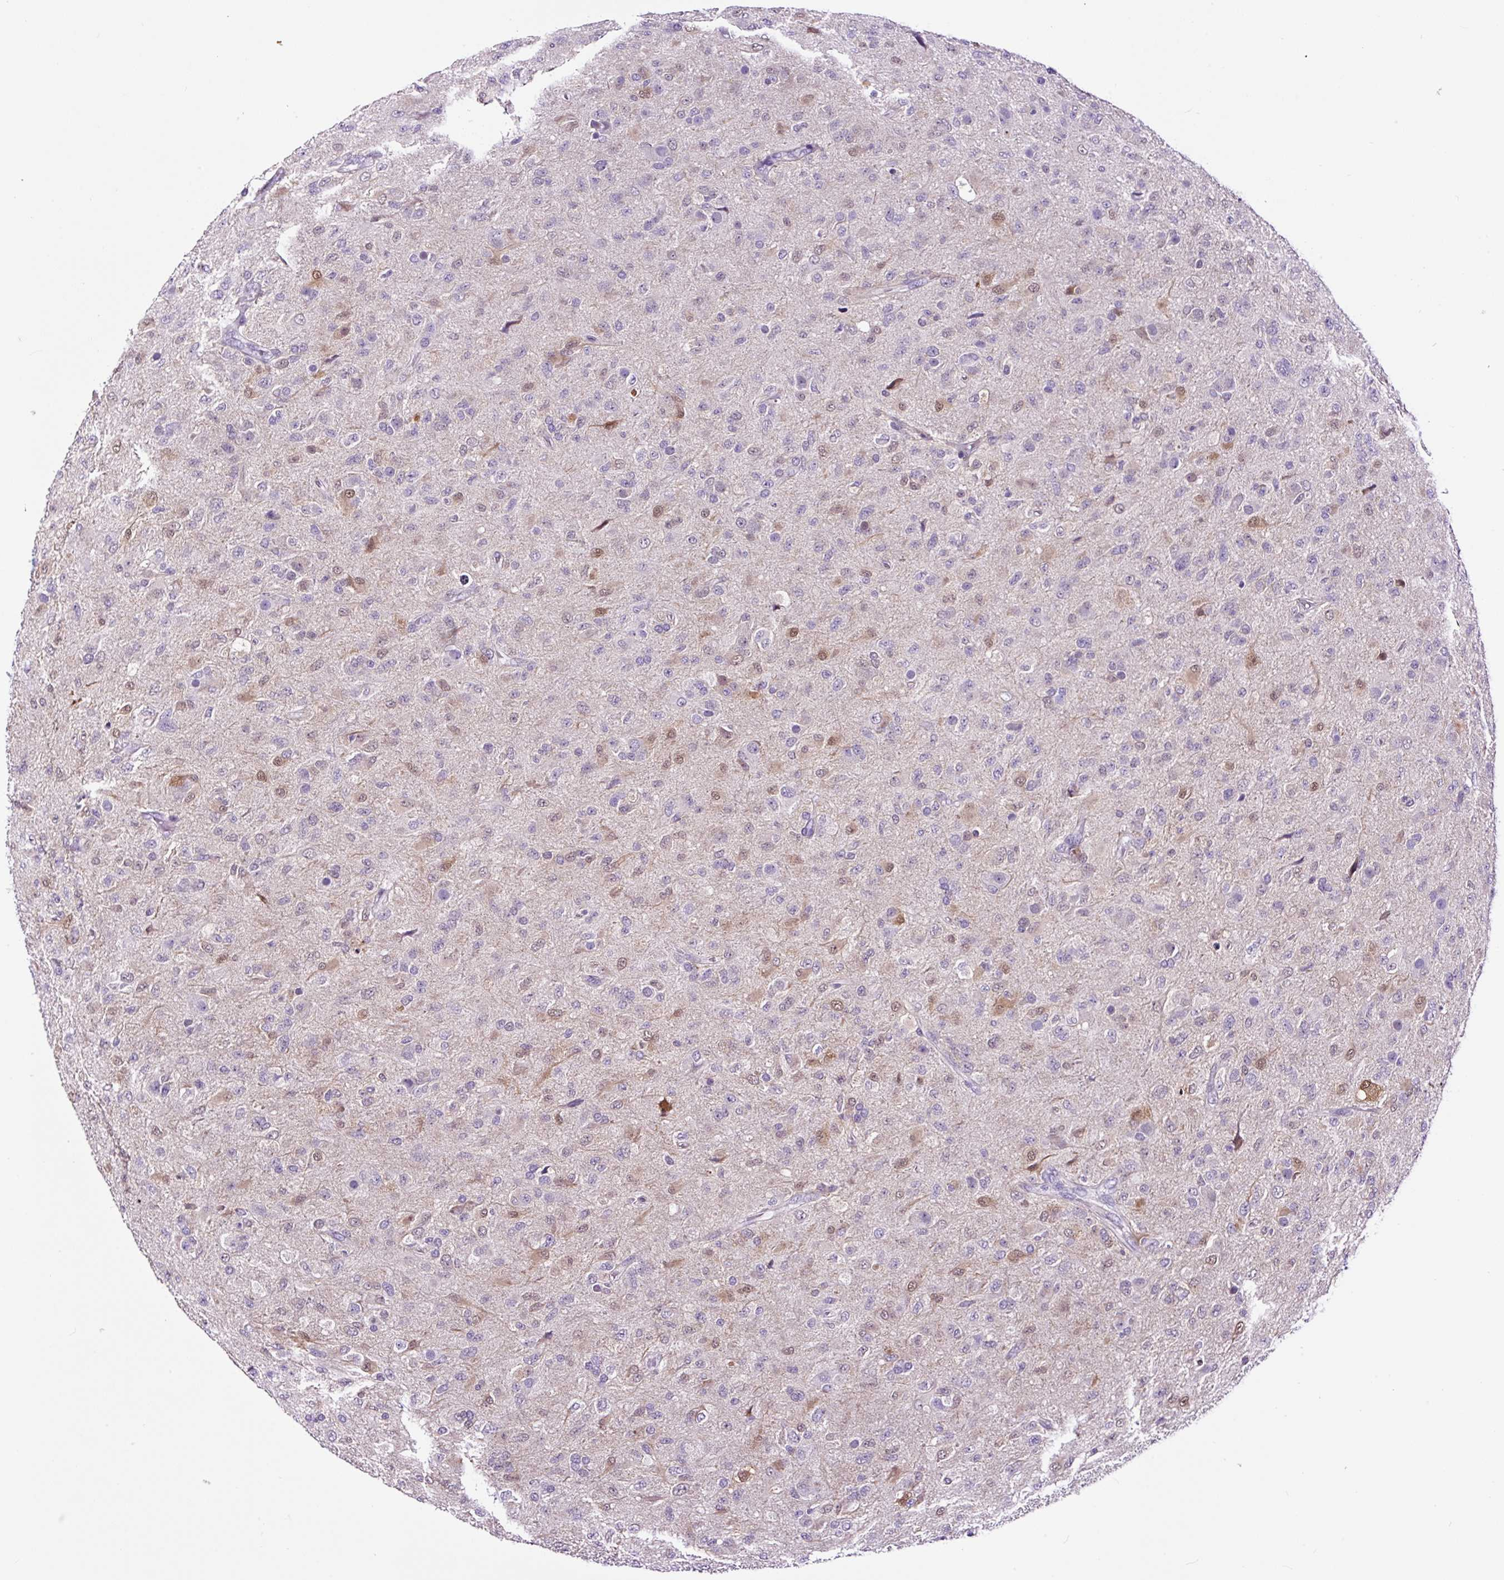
{"staining": {"intensity": "moderate", "quantity": "<25%", "location": "nuclear"}, "tissue": "glioma", "cell_type": "Tumor cells", "image_type": "cancer", "snomed": [{"axis": "morphology", "description": "Glioma, malignant, Low grade"}, {"axis": "topography", "description": "Brain"}], "caption": "Moderate nuclear positivity is identified in about <25% of tumor cells in malignant glioma (low-grade). Immunohistochemistry (ihc) stains the protein in brown and the nuclei are stained blue.", "gene": "TAFA3", "patient": {"sex": "male", "age": 65}}